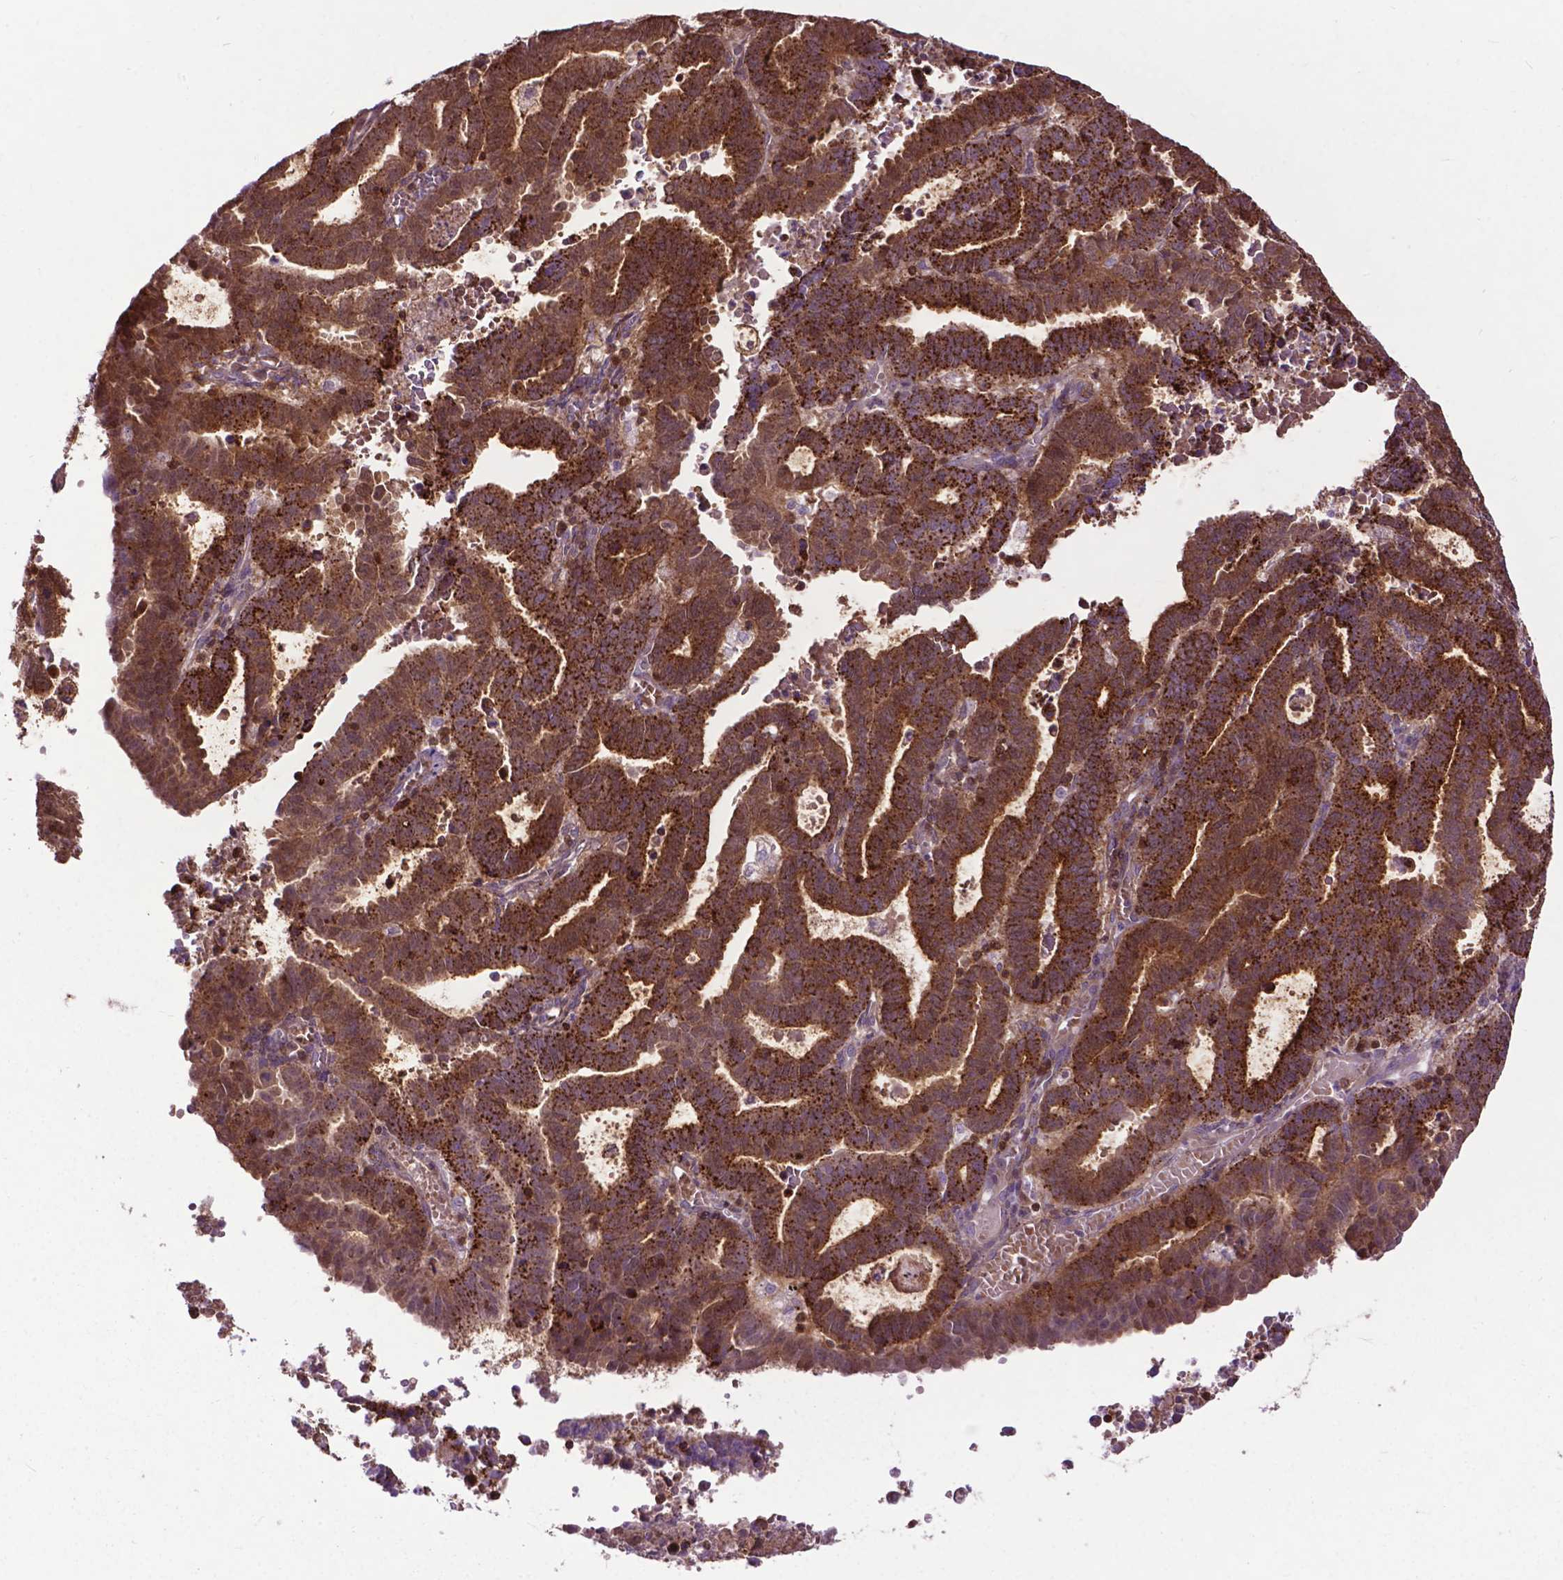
{"staining": {"intensity": "strong", "quantity": ">75%", "location": "cytoplasmic/membranous"}, "tissue": "endometrial cancer", "cell_type": "Tumor cells", "image_type": "cancer", "snomed": [{"axis": "morphology", "description": "Adenocarcinoma, NOS"}, {"axis": "topography", "description": "Uterus"}], "caption": "Endometrial cancer tissue exhibits strong cytoplasmic/membranous positivity in approximately >75% of tumor cells", "gene": "CHMP4A", "patient": {"sex": "female", "age": 83}}